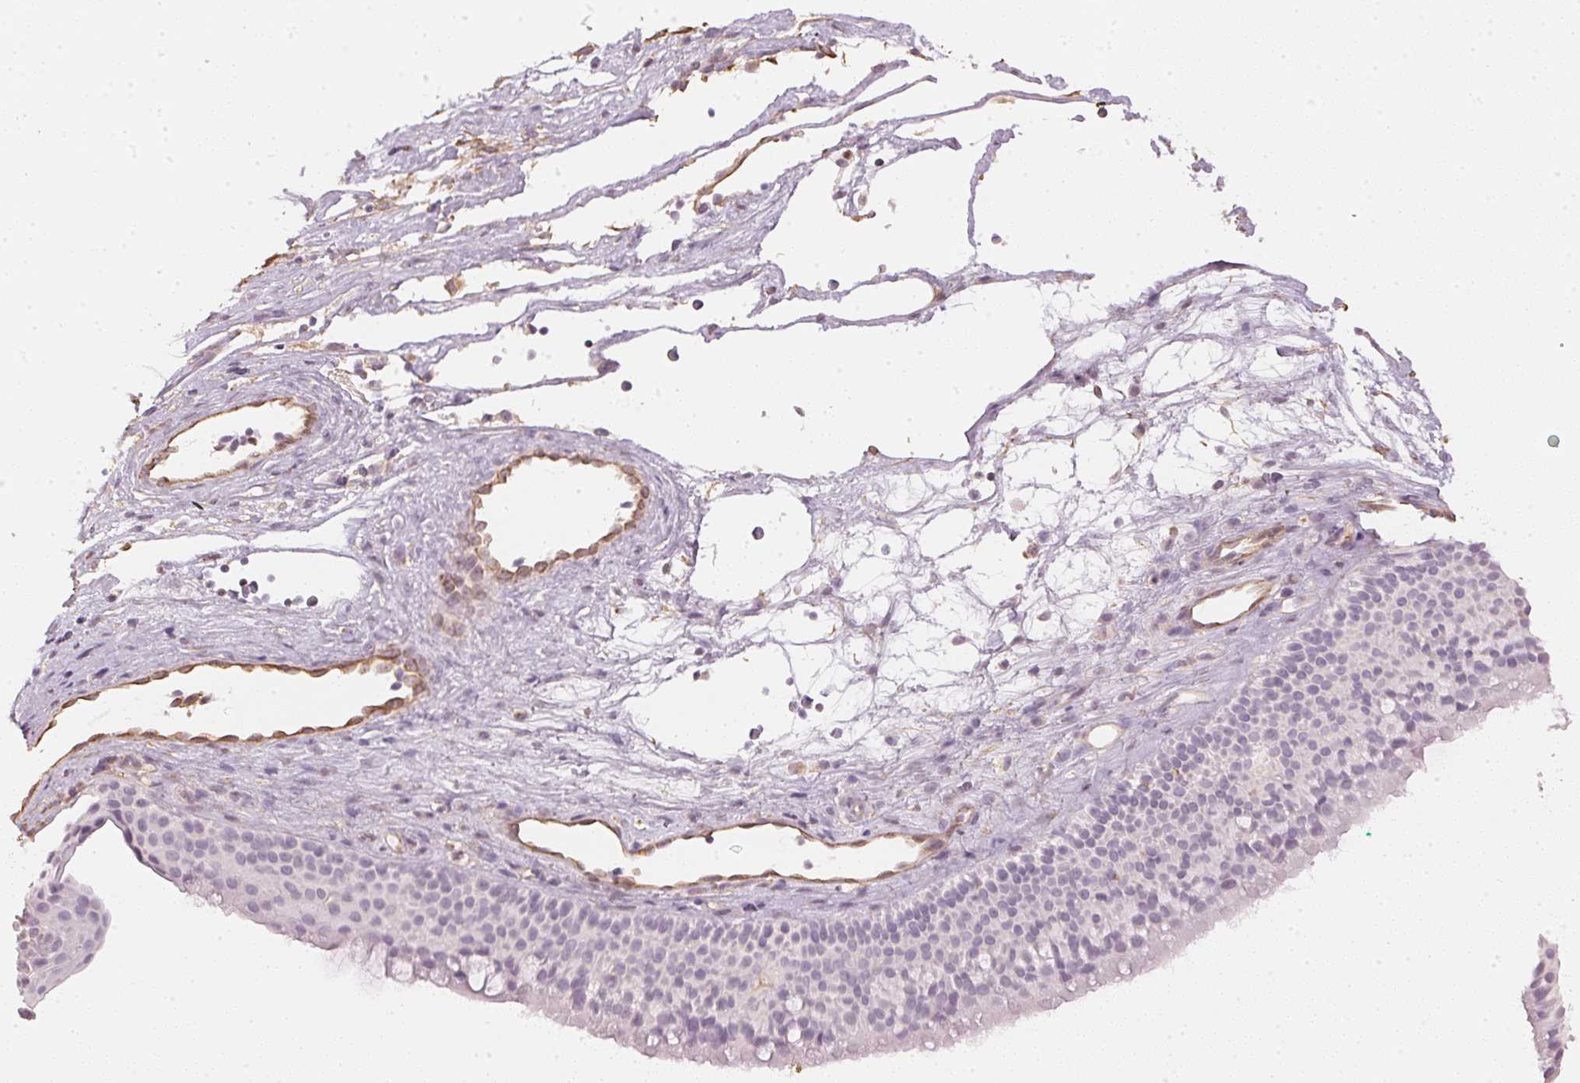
{"staining": {"intensity": "negative", "quantity": "none", "location": "none"}, "tissue": "nasopharynx", "cell_type": "Respiratory epithelial cells", "image_type": "normal", "snomed": [{"axis": "morphology", "description": "Normal tissue, NOS"}, {"axis": "topography", "description": "Nasopharynx"}], "caption": "IHC micrograph of unremarkable nasopharynx: human nasopharynx stained with DAB (3,3'-diaminobenzidine) reveals no significant protein positivity in respiratory epithelial cells.", "gene": "APLP1", "patient": {"sex": "male", "age": 68}}